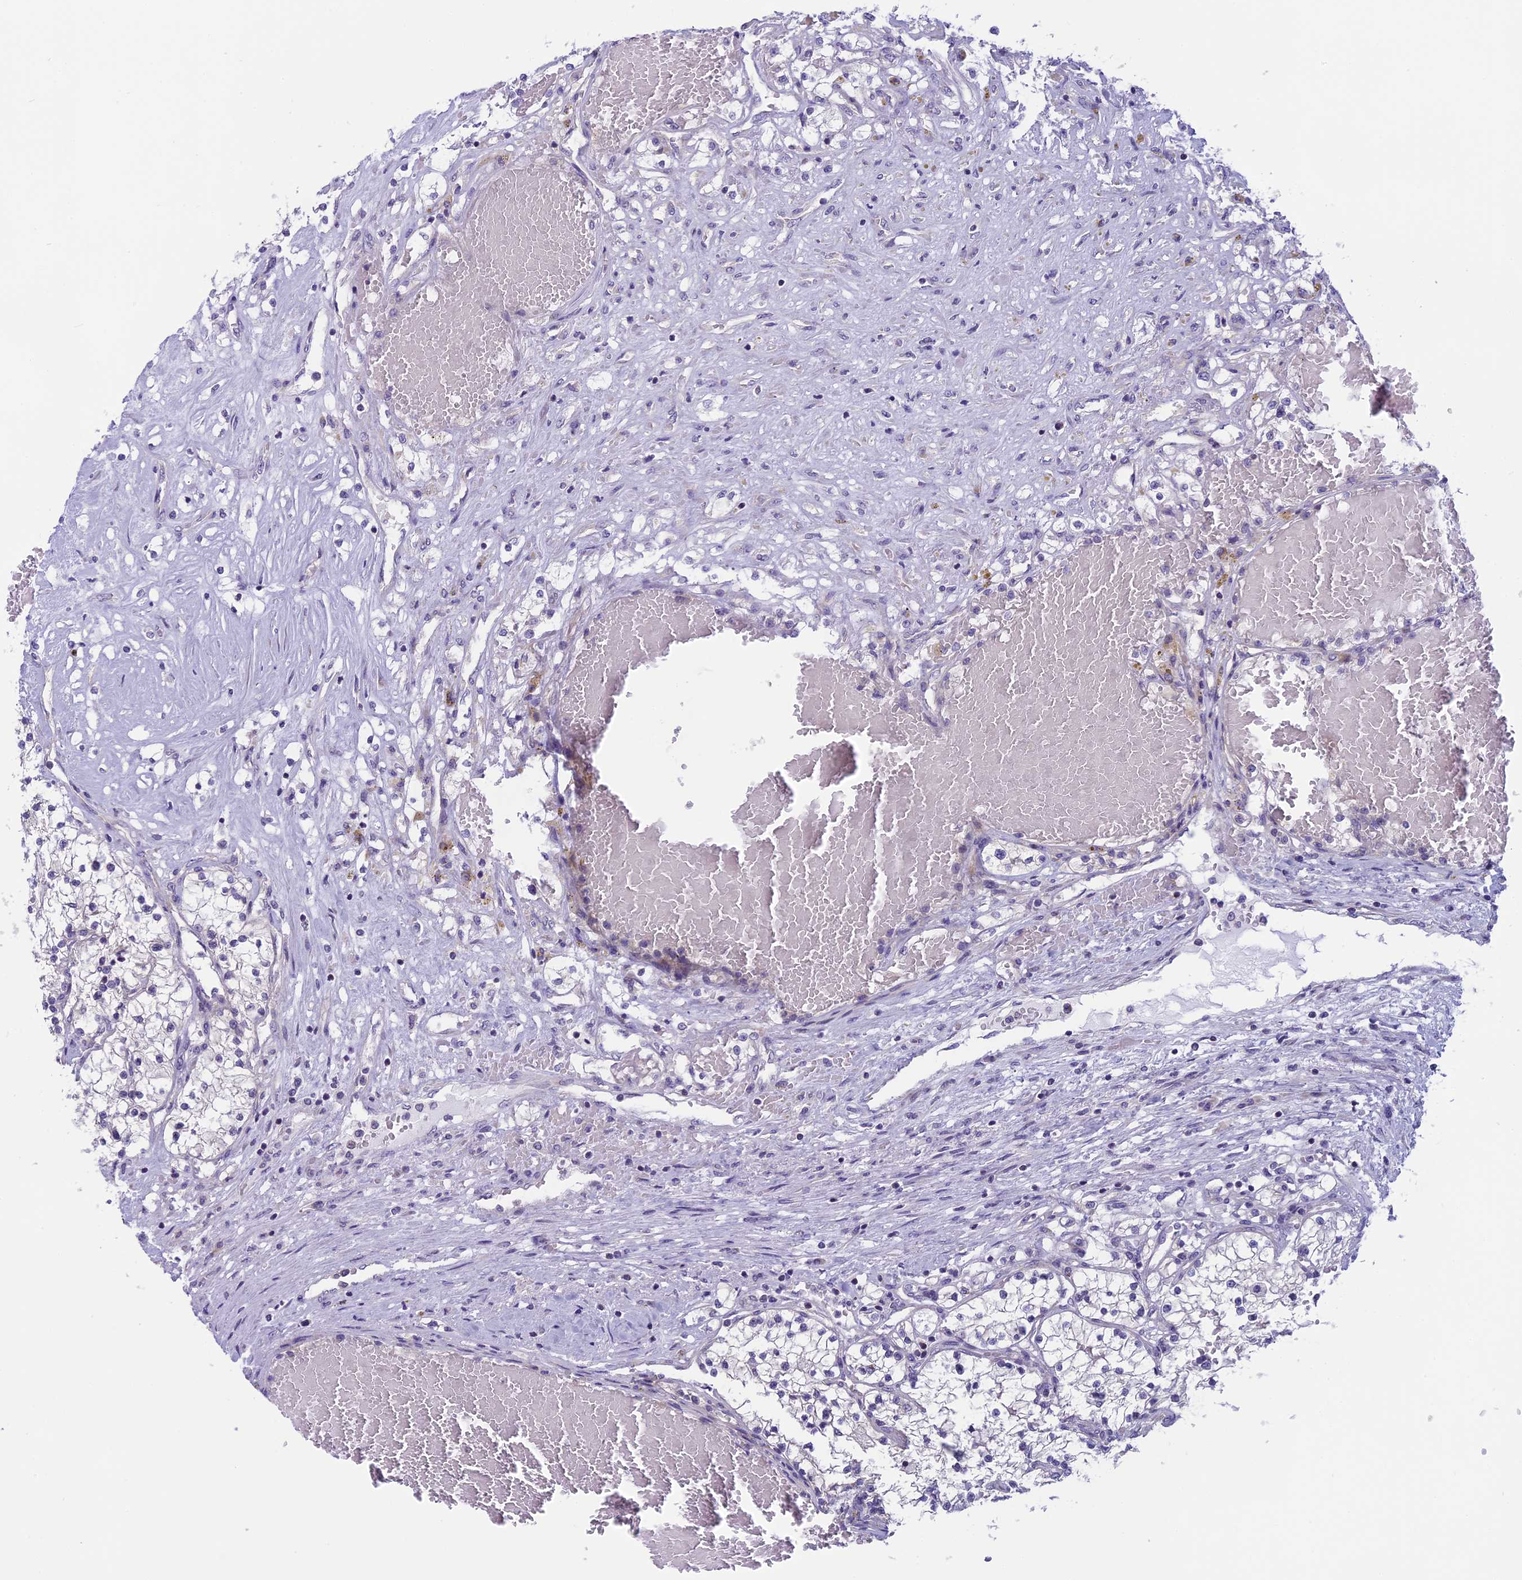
{"staining": {"intensity": "negative", "quantity": "none", "location": "none"}, "tissue": "renal cancer", "cell_type": "Tumor cells", "image_type": "cancer", "snomed": [{"axis": "morphology", "description": "Normal tissue, NOS"}, {"axis": "morphology", "description": "Adenocarcinoma, NOS"}, {"axis": "topography", "description": "Kidney"}], "caption": "Renal adenocarcinoma stained for a protein using immunohistochemistry exhibits no expression tumor cells.", "gene": "ARHGEF37", "patient": {"sex": "male", "age": 68}}